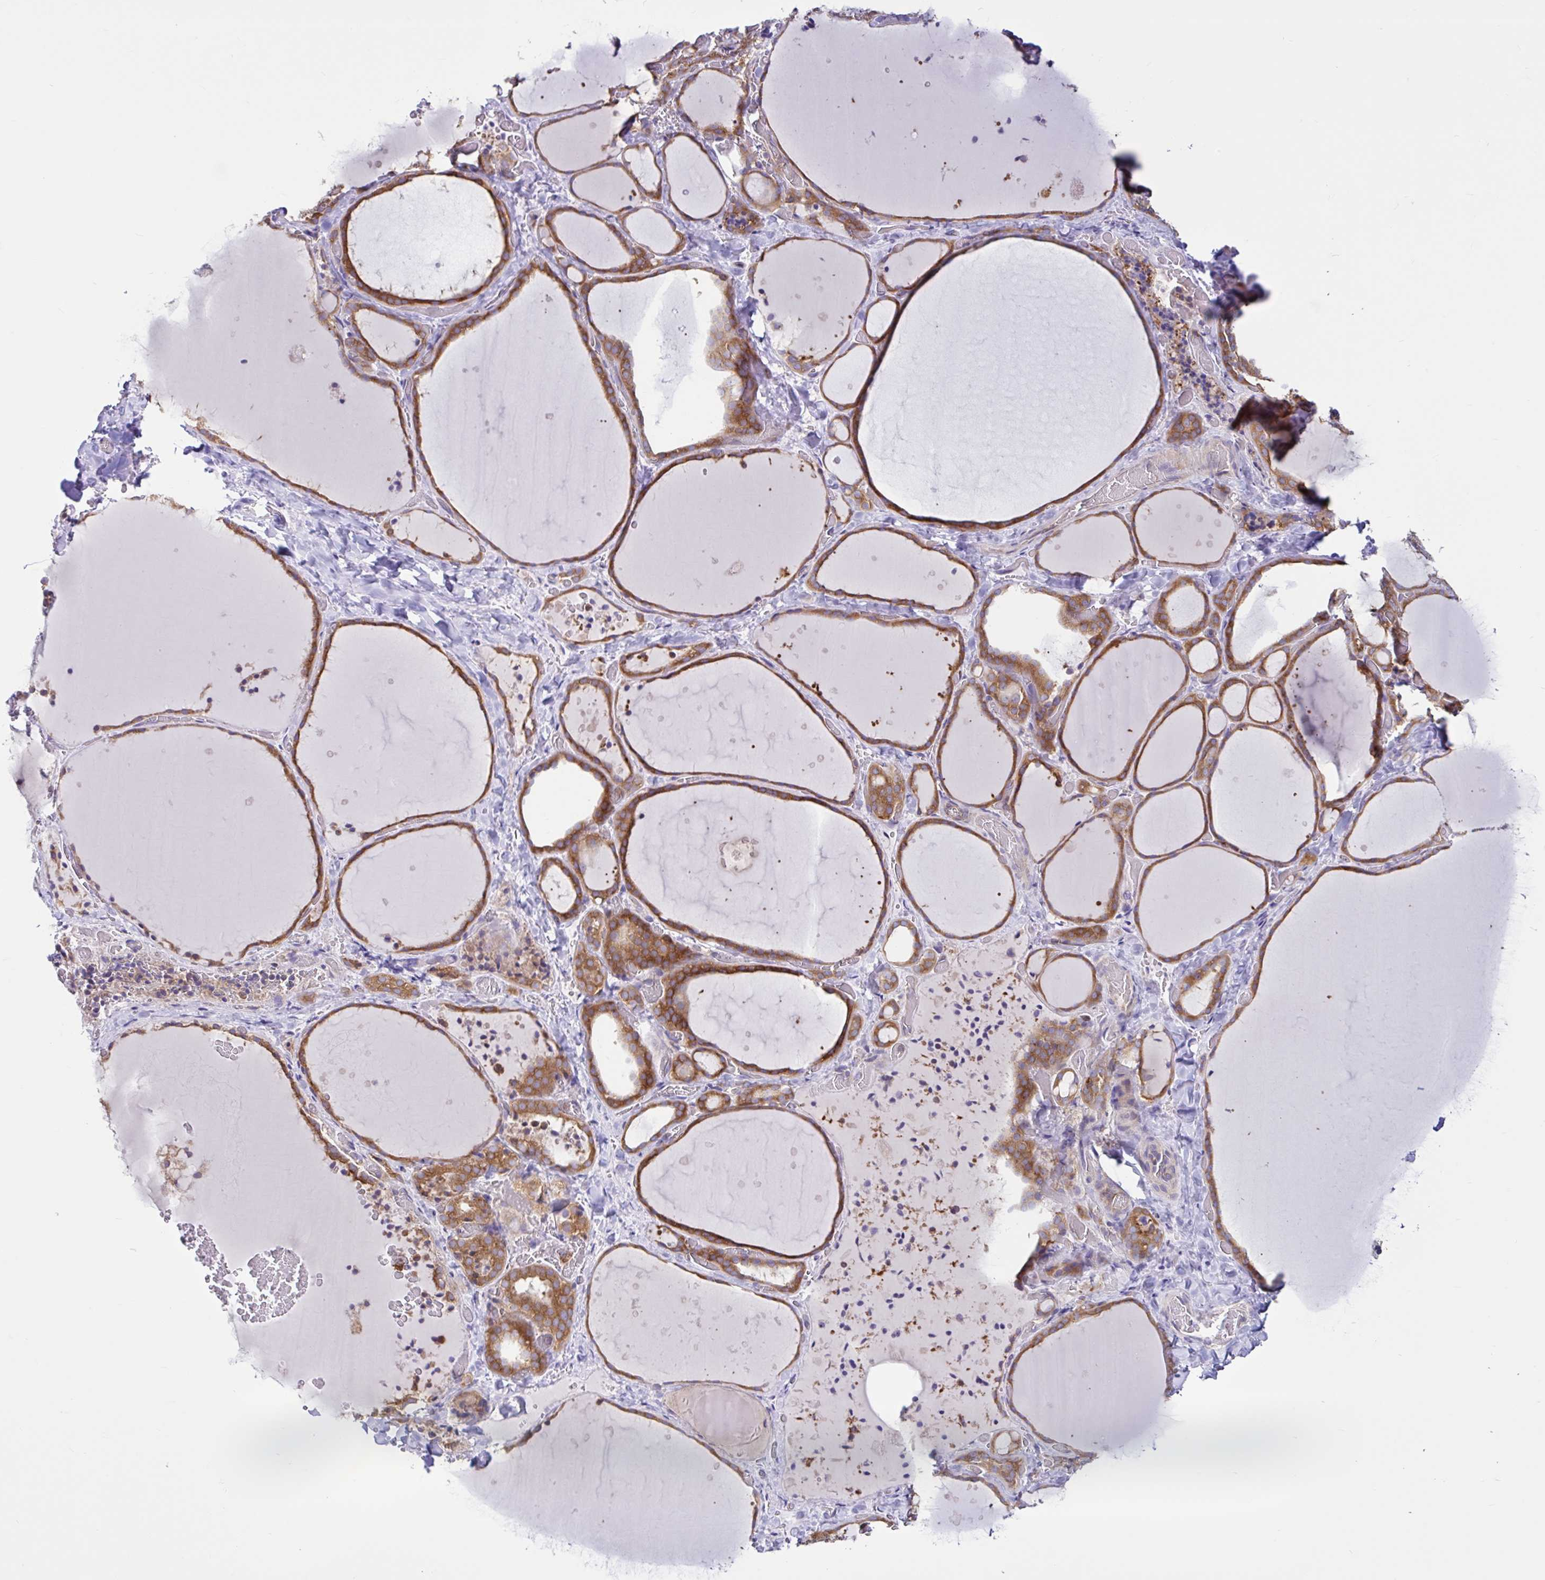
{"staining": {"intensity": "moderate", "quantity": ">75%", "location": "cytoplasmic/membranous"}, "tissue": "thyroid gland", "cell_type": "Glandular cells", "image_type": "normal", "snomed": [{"axis": "morphology", "description": "Normal tissue, NOS"}, {"axis": "topography", "description": "Thyroid gland"}], "caption": "This micrograph shows unremarkable thyroid gland stained with immunohistochemistry (IHC) to label a protein in brown. The cytoplasmic/membranous of glandular cells show moderate positivity for the protein. Nuclei are counter-stained blue.", "gene": "LARS1", "patient": {"sex": "female", "age": 36}}